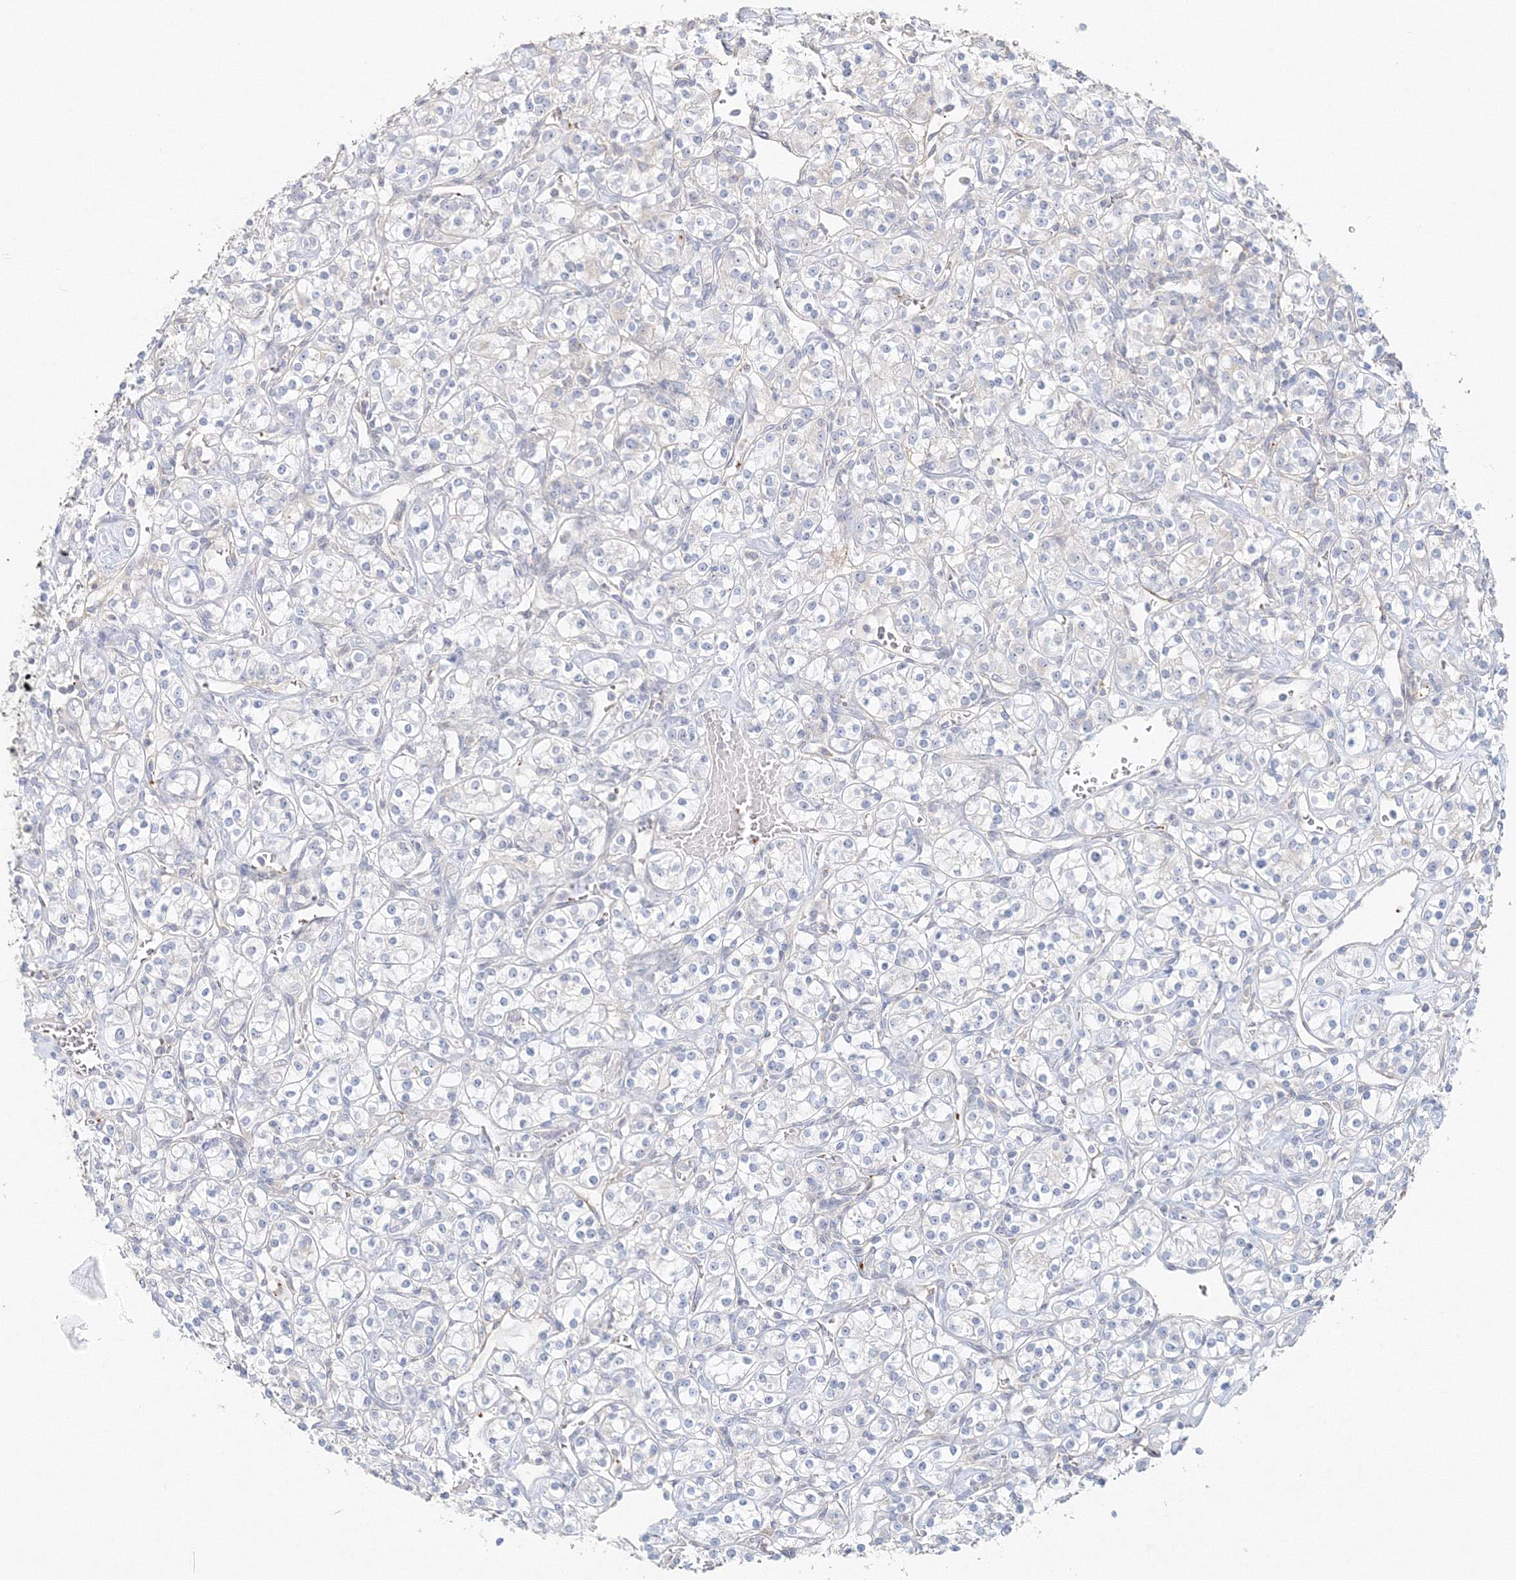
{"staining": {"intensity": "negative", "quantity": "none", "location": "none"}, "tissue": "renal cancer", "cell_type": "Tumor cells", "image_type": "cancer", "snomed": [{"axis": "morphology", "description": "Adenocarcinoma, NOS"}, {"axis": "topography", "description": "Kidney"}], "caption": "Micrograph shows no significant protein staining in tumor cells of renal cancer.", "gene": "MMRN1", "patient": {"sex": "male", "age": 77}}